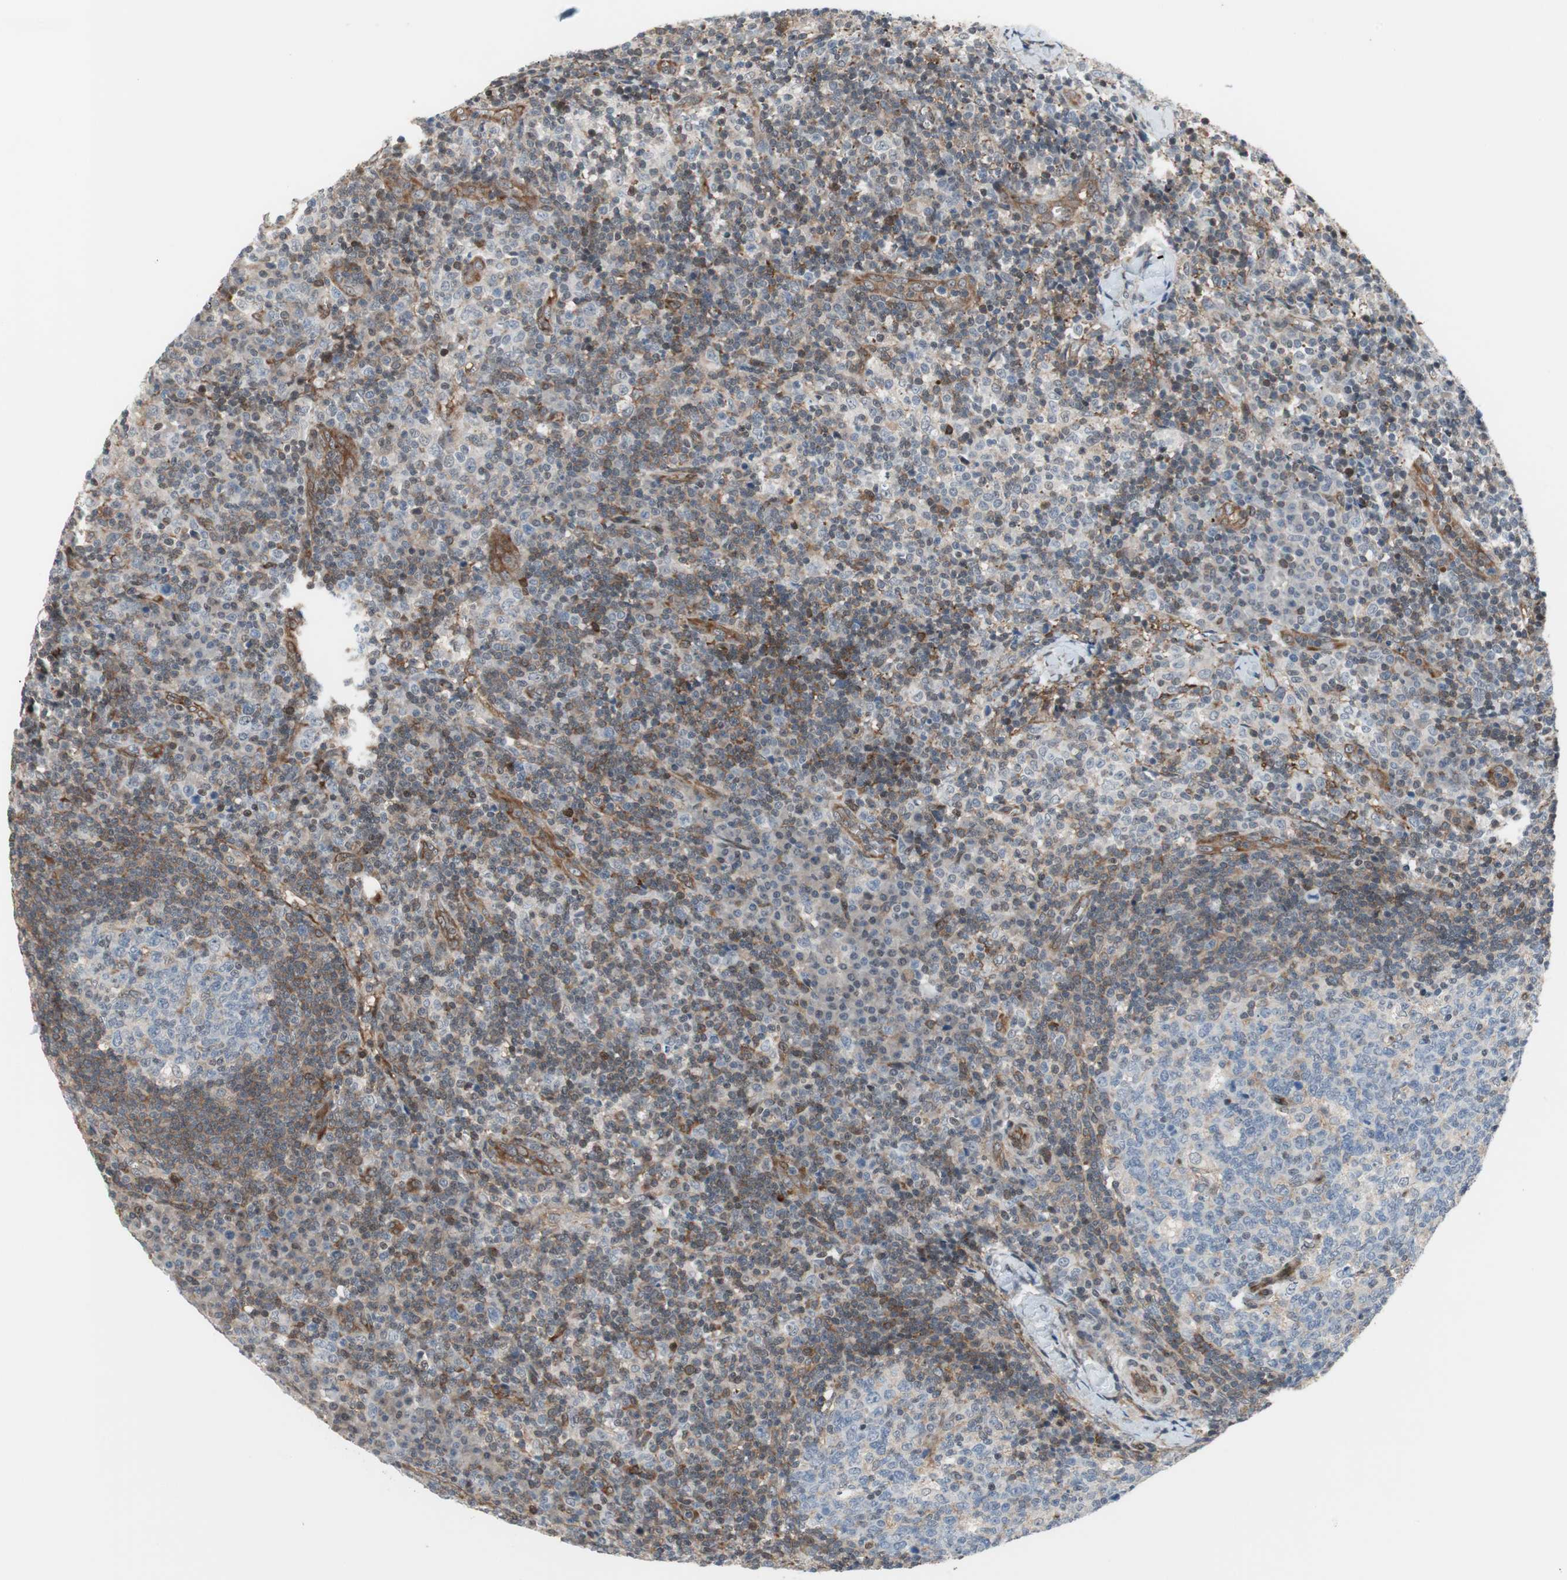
{"staining": {"intensity": "weak", "quantity": "<25%", "location": "cytoplasmic/membranous"}, "tissue": "lymph node", "cell_type": "Germinal center cells", "image_type": "normal", "snomed": [{"axis": "morphology", "description": "Normal tissue, NOS"}, {"axis": "morphology", "description": "Inflammation, NOS"}, {"axis": "topography", "description": "Lymph node"}], "caption": "The histopathology image displays no significant positivity in germinal center cells of lymph node.", "gene": "ZNF512B", "patient": {"sex": "male", "age": 55}}